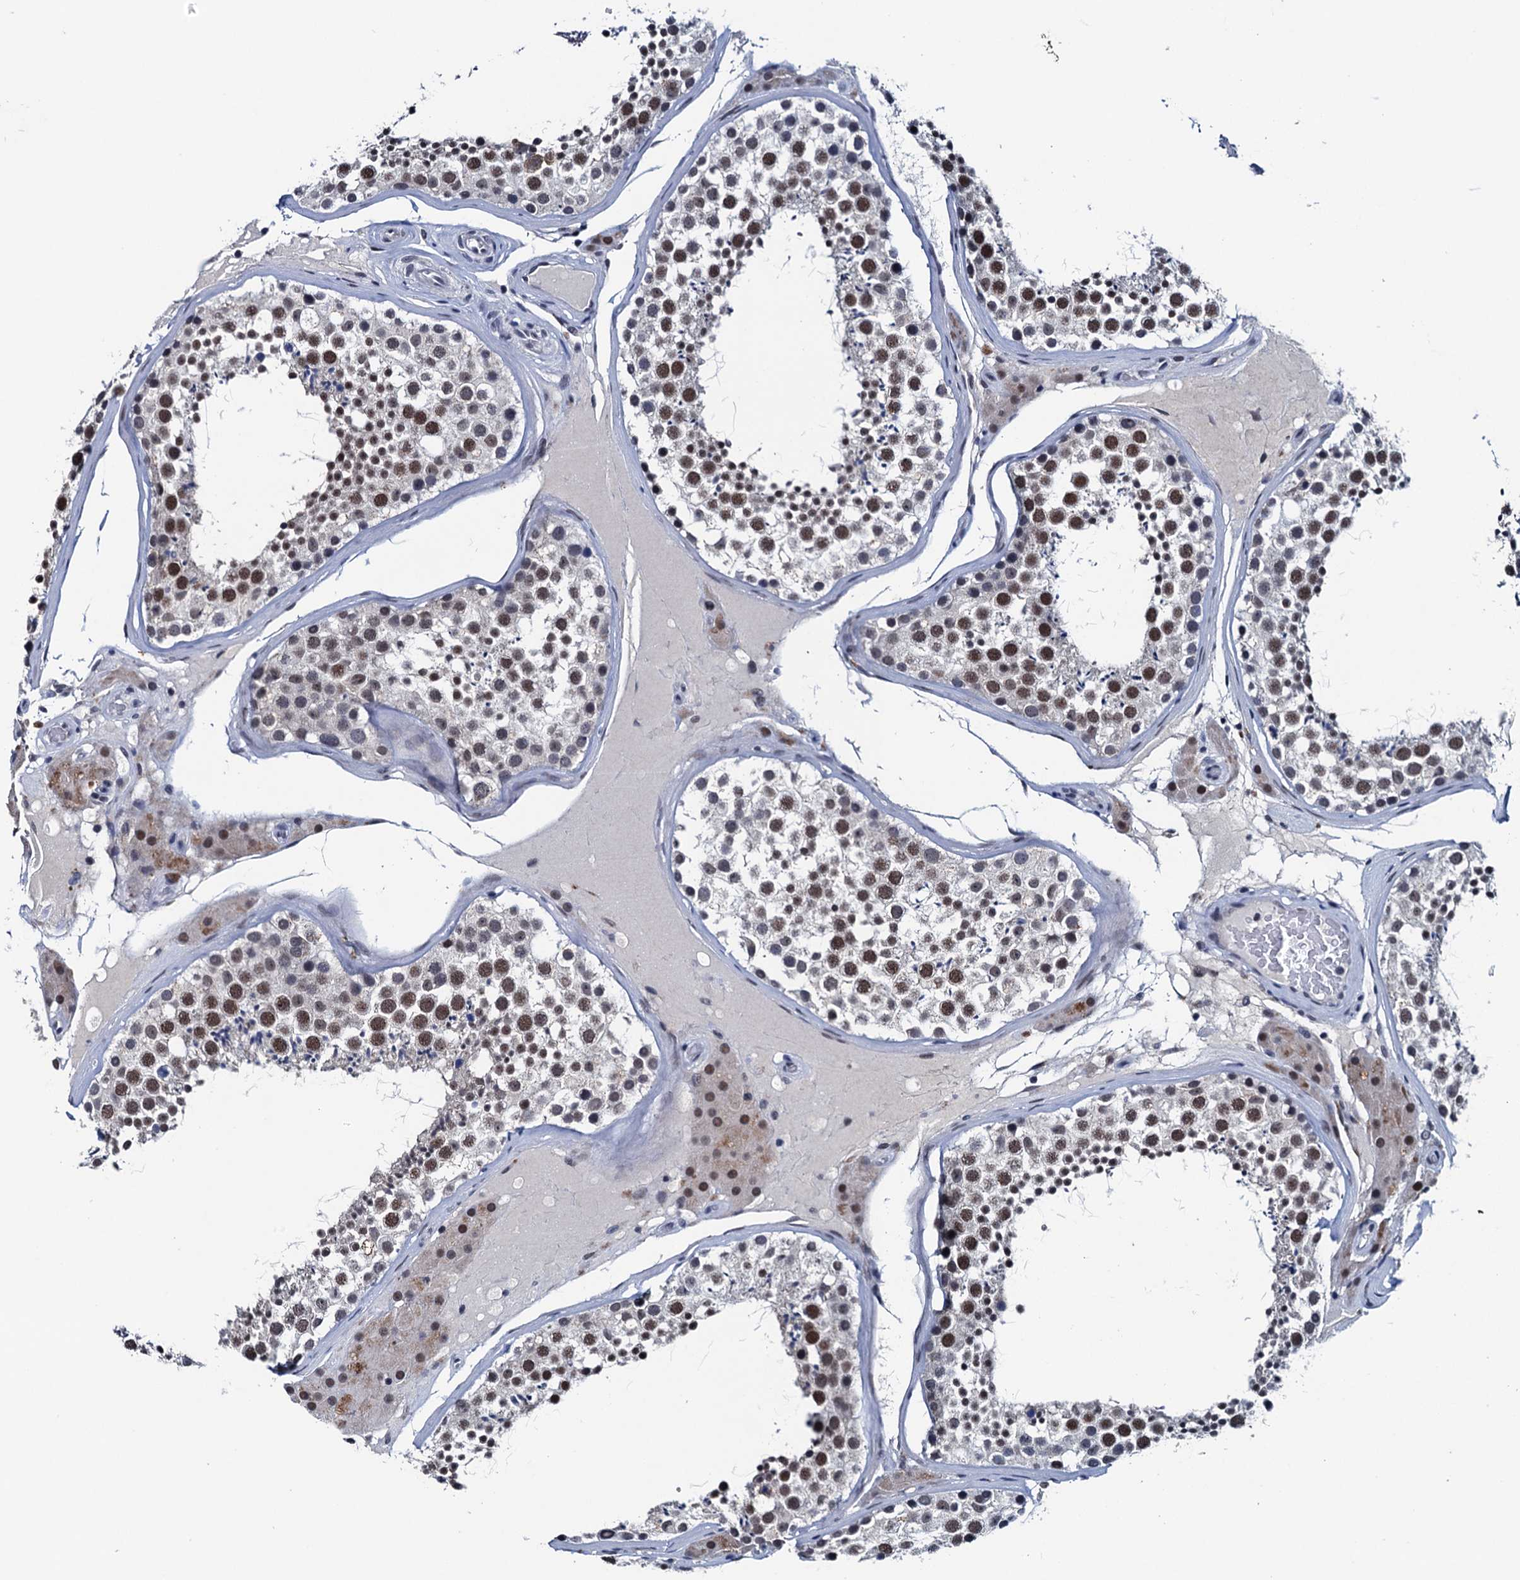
{"staining": {"intensity": "moderate", "quantity": ">75%", "location": "nuclear"}, "tissue": "testis", "cell_type": "Cells in seminiferous ducts", "image_type": "normal", "snomed": [{"axis": "morphology", "description": "Normal tissue, NOS"}, {"axis": "topography", "description": "Testis"}], "caption": "A high-resolution histopathology image shows IHC staining of benign testis, which reveals moderate nuclear expression in about >75% of cells in seminiferous ducts.", "gene": "FNBP4", "patient": {"sex": "male", "age": 46}}